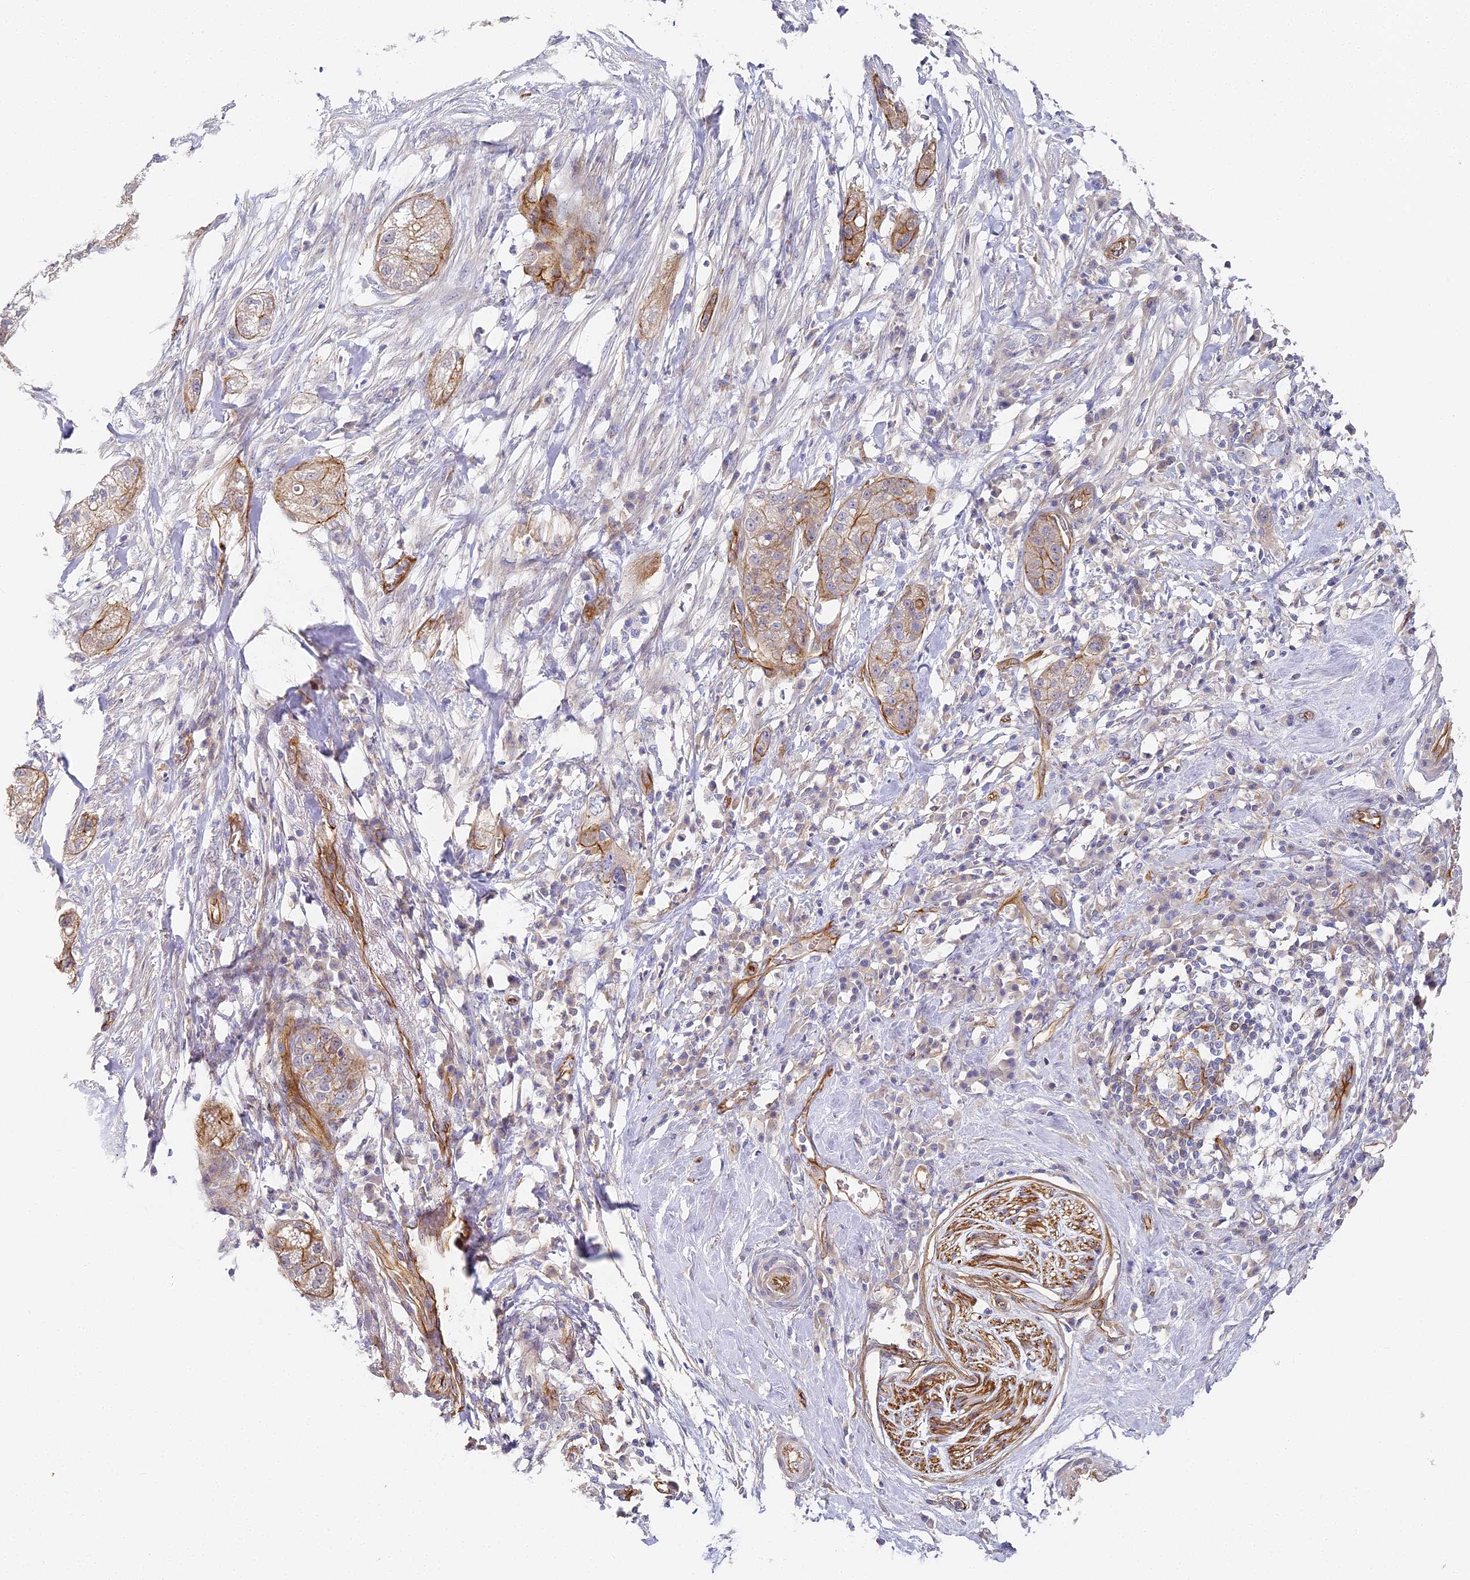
{"staining": {"intensity": "moderate", "quantity": "25%-75%", "location": "cytoplasmic/membranous"}, "tissue": "pancreatic cancer", "cell_type": "Tumor cells", "image_type": "cancer", "snomed": [{"axis": "morphology", "description": "Adenocarcinoma, NOS"}, {"axis": "topography", "description": "Pancreas"}], "caption": "High-magnification brightfield microscopy of pancreatic cancer stained with DAB (3,3'-diaminobenzidine) (brown) and counterstained with hematoxylin (blue). tumor cells exhibit moderate cytoplasmic/membranous staining is identified in approximately25%-75% of cells. (brown staining indicates protein expression, while blue staining denotes nuclei).", "gene": "CCDC30", "patient": {"sex": "female", "age": 78}}